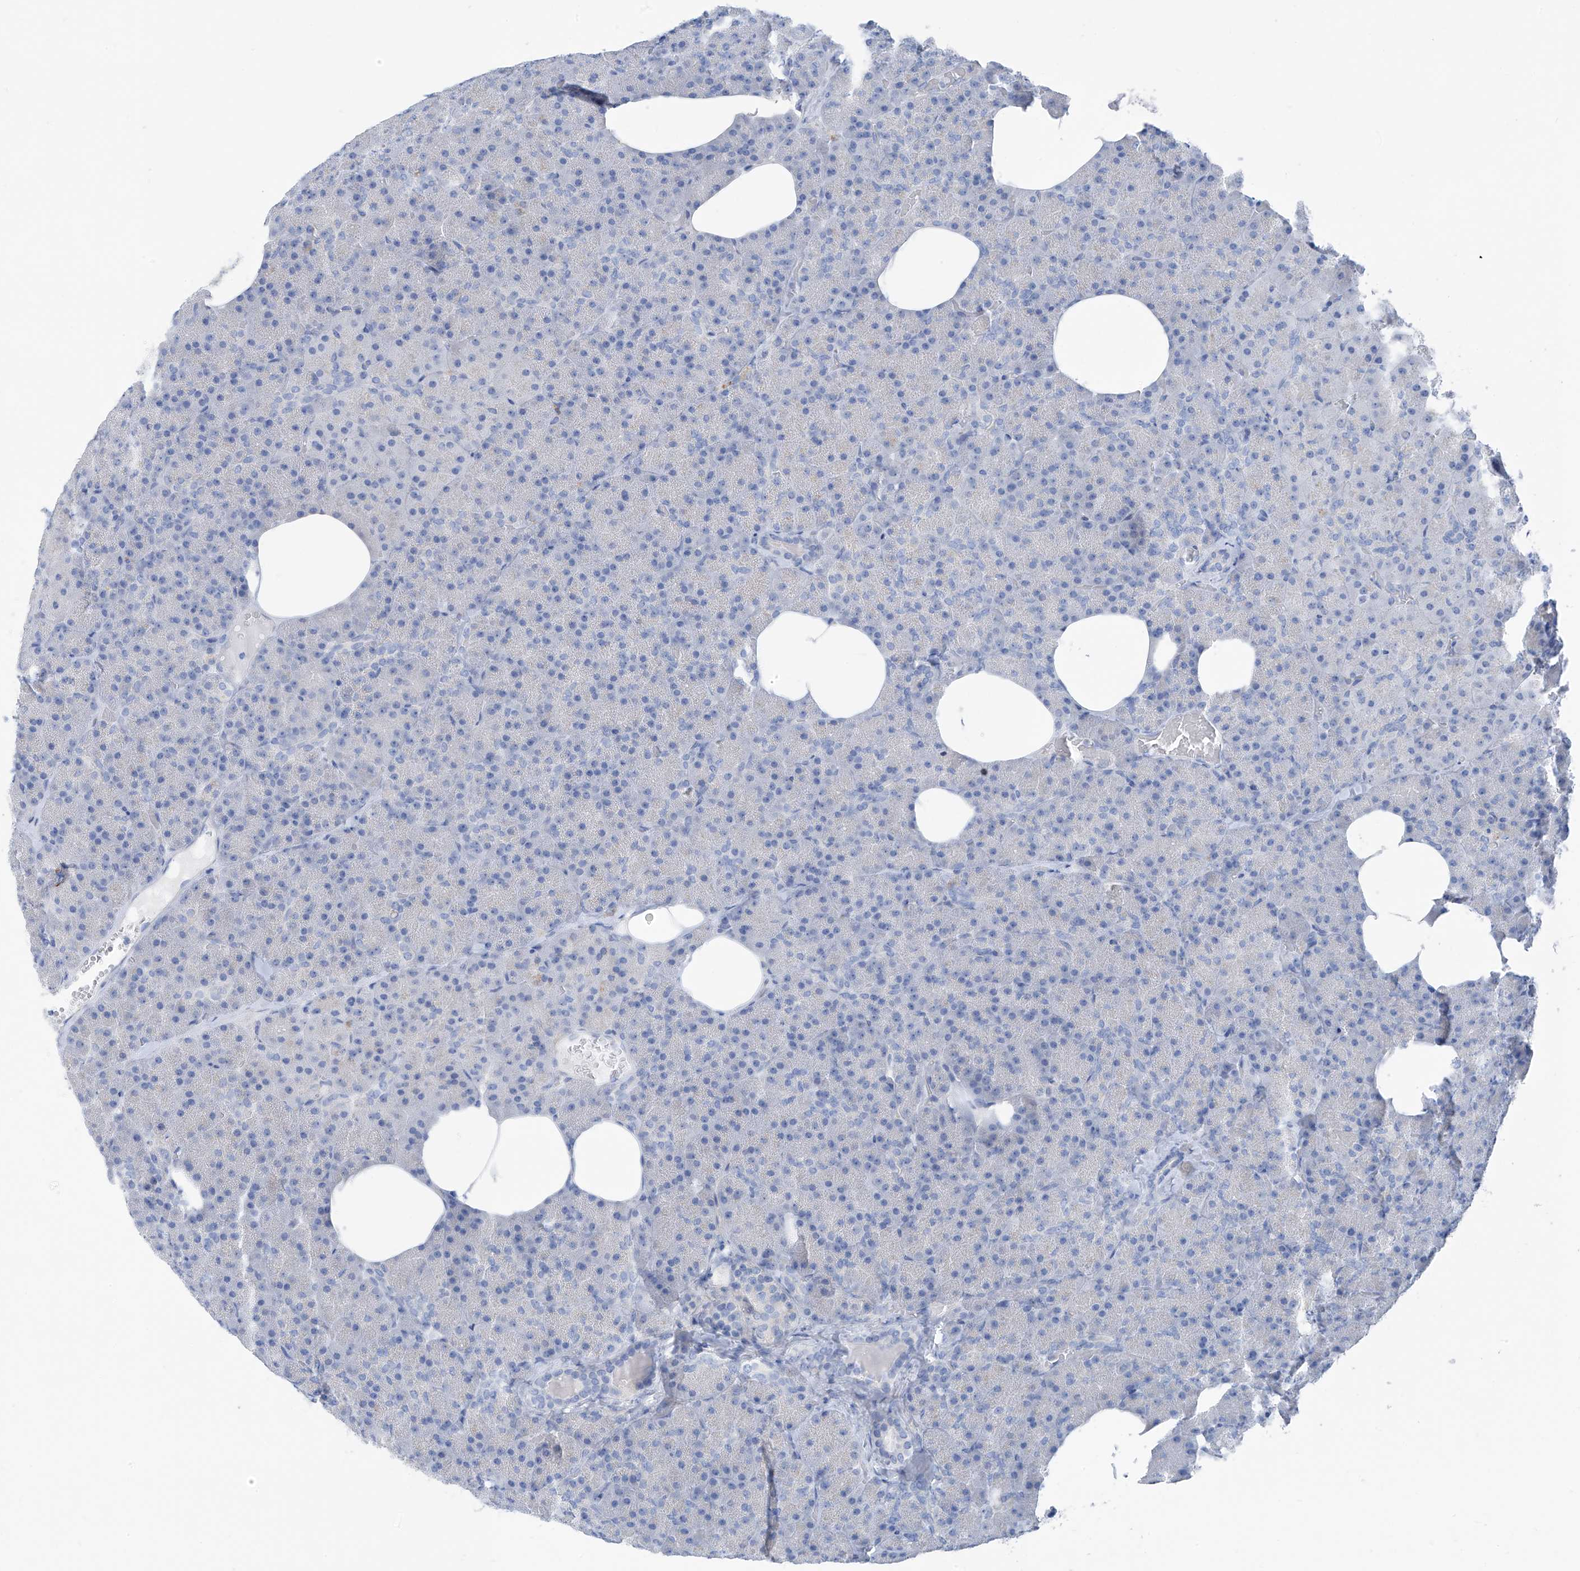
{"staining": {"intensity": "negative", "quantity": "none", "location": "none"}, "tissue": "pancreas", "cell_type": "Exocrine glandular cells", "image_type": "normal", "snomed": [{"axis": "morphology", "description": "Normal tissue, NOS"}, {"axis": "morphology", "description": "Carcinoid, malignant, NOS"}, {"axis": "topography", "description": "Pancreas"}], "caption": "The photomicrograph shows no significant positivity in exocrine glandular cells of pancreas.", "gene": "GLMP", "patient": {"sex": "female", "age": 35}}